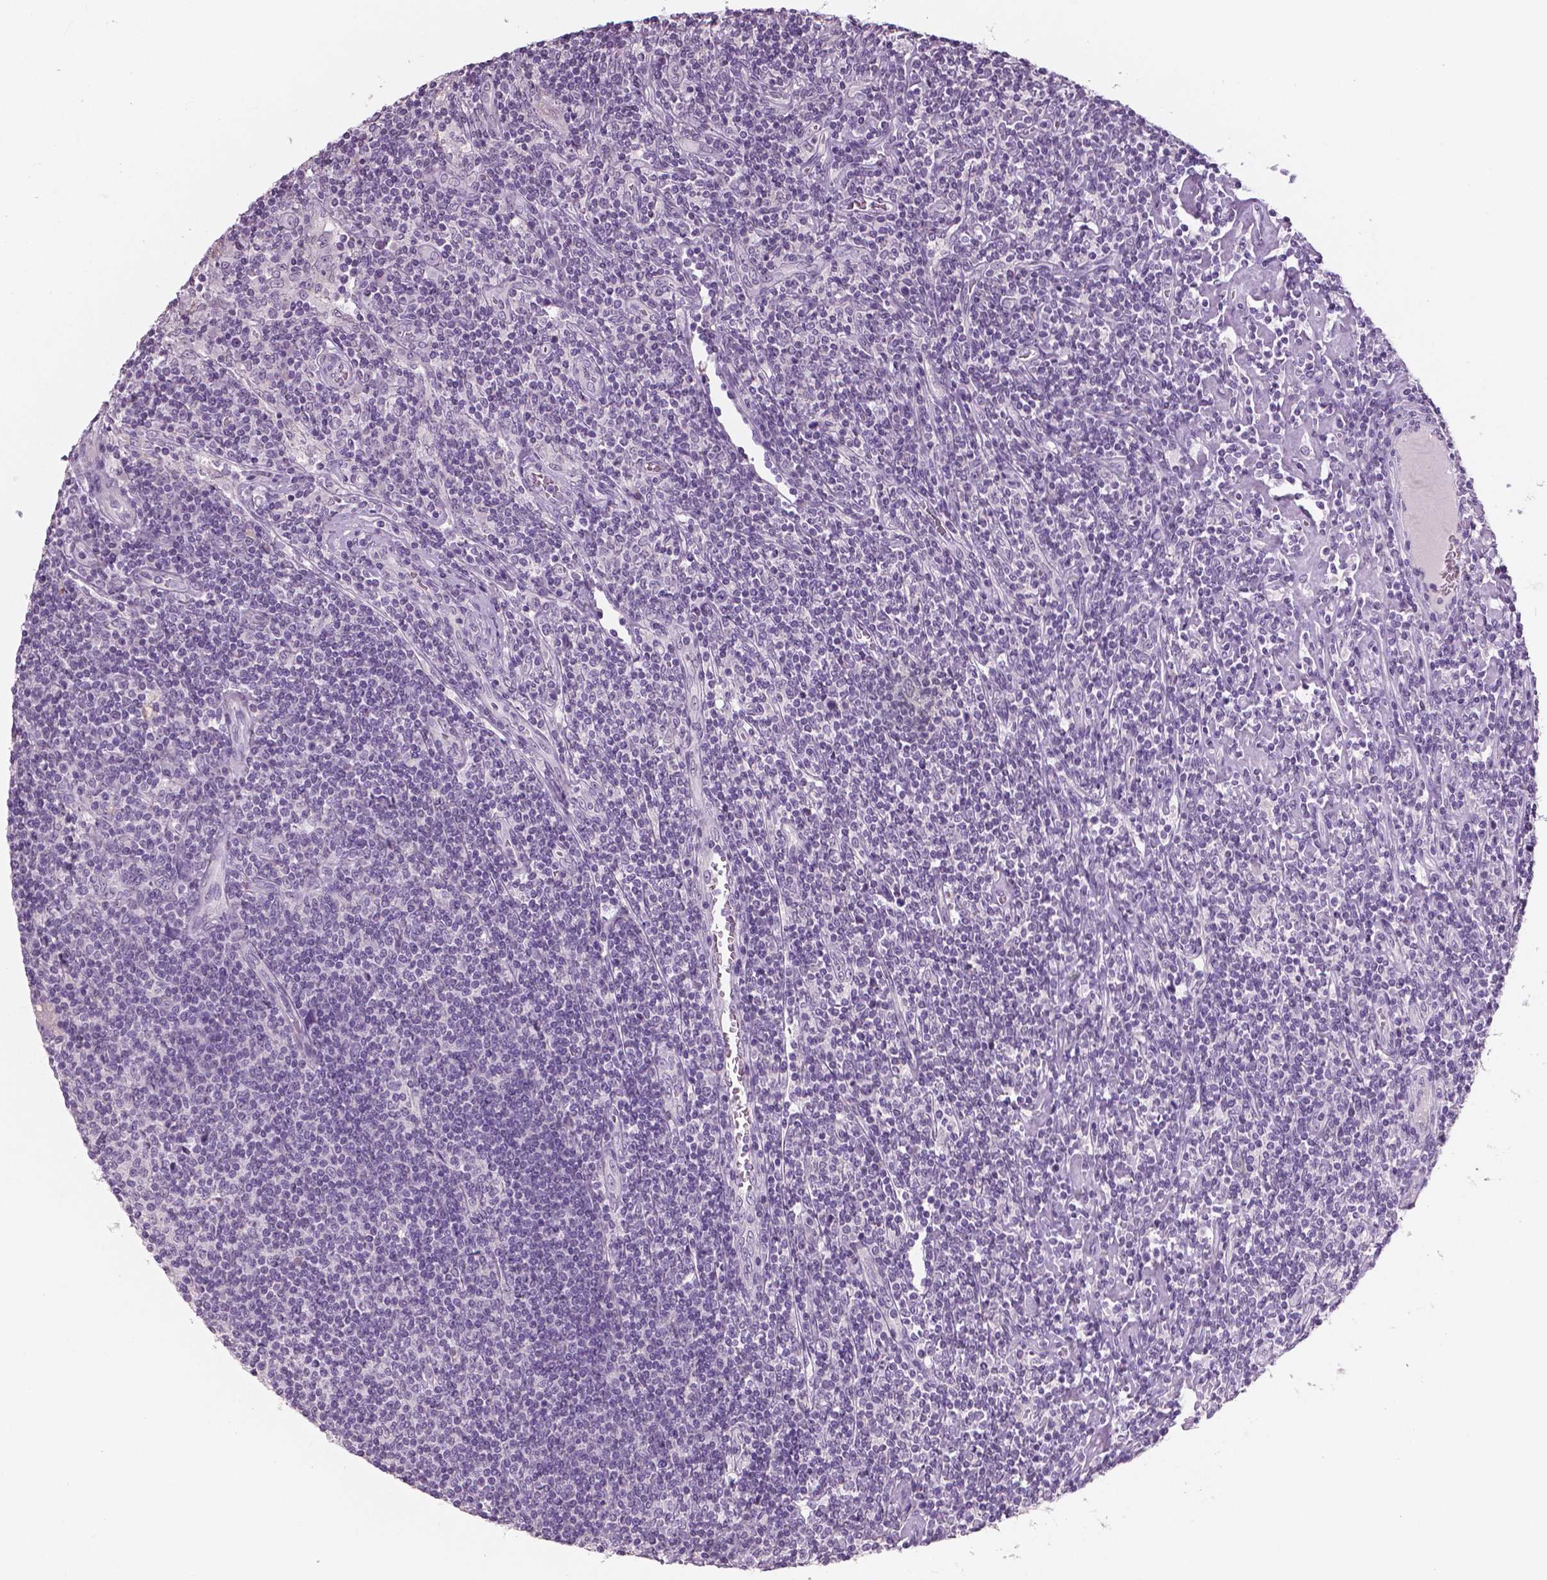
{"staining": {"intensity": "negative", "quantity": "none", "location": "none"}, "tissue": "lymphoma", "cell_type": "Tumor cells", "image_type": "cancer", "snomed": [{"axis": "morphology", "description": "Hodgkin's disease, NOS"}, {"axis": "topography", "description": "Lymph node"}], "caption": "Hodgkin's disease was stained to show a protein in brown. There is no significant staining in tumor cells.", "gene": "NECAB1", "patient": {"sex": "male", "age": 40}}